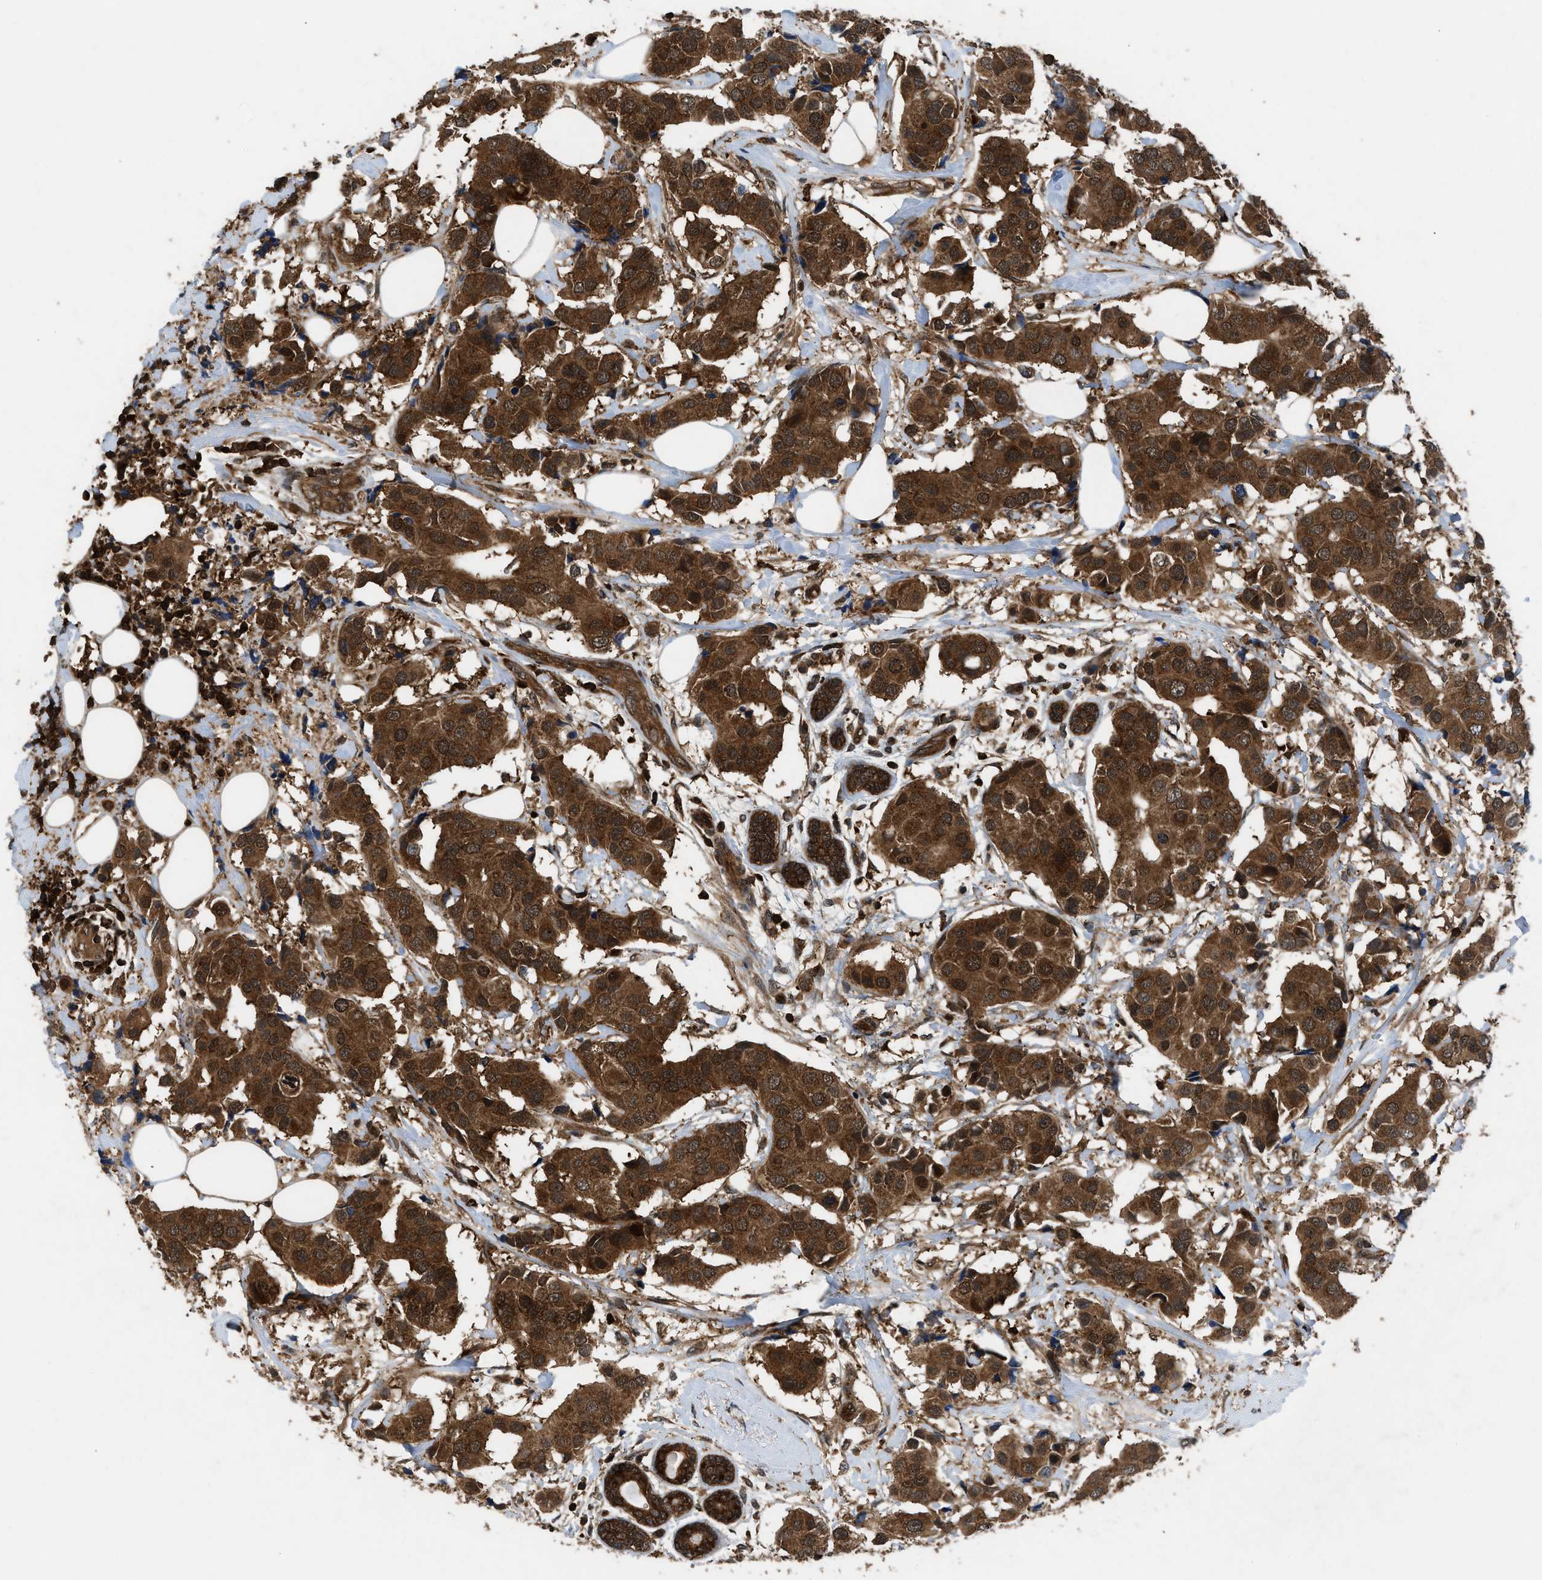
{"staining": {"intensity": "strong", "quantity": ">75%", "location": "cytoplasmic/membranous,nuclear"}, "tissue": "breast cancer", "cell_type": "Tumor cells", "image_type": "cancer", "snomed": [{"axis": "morphology", "description": "Normal tissue, NOS"}, {"axis": "morphology", "description": "Duct carcinoma"}, {"axis": "topography", "description": "Breast"}], "caption": "Breast infiltrating ductal carcinoma tissue demonstrates strong cytoplasmic/membranous and nuclear staining in approximately >75% of tumor cells", "gene": "OXSR1", "patient": {"sex": "female", "age": 39}}